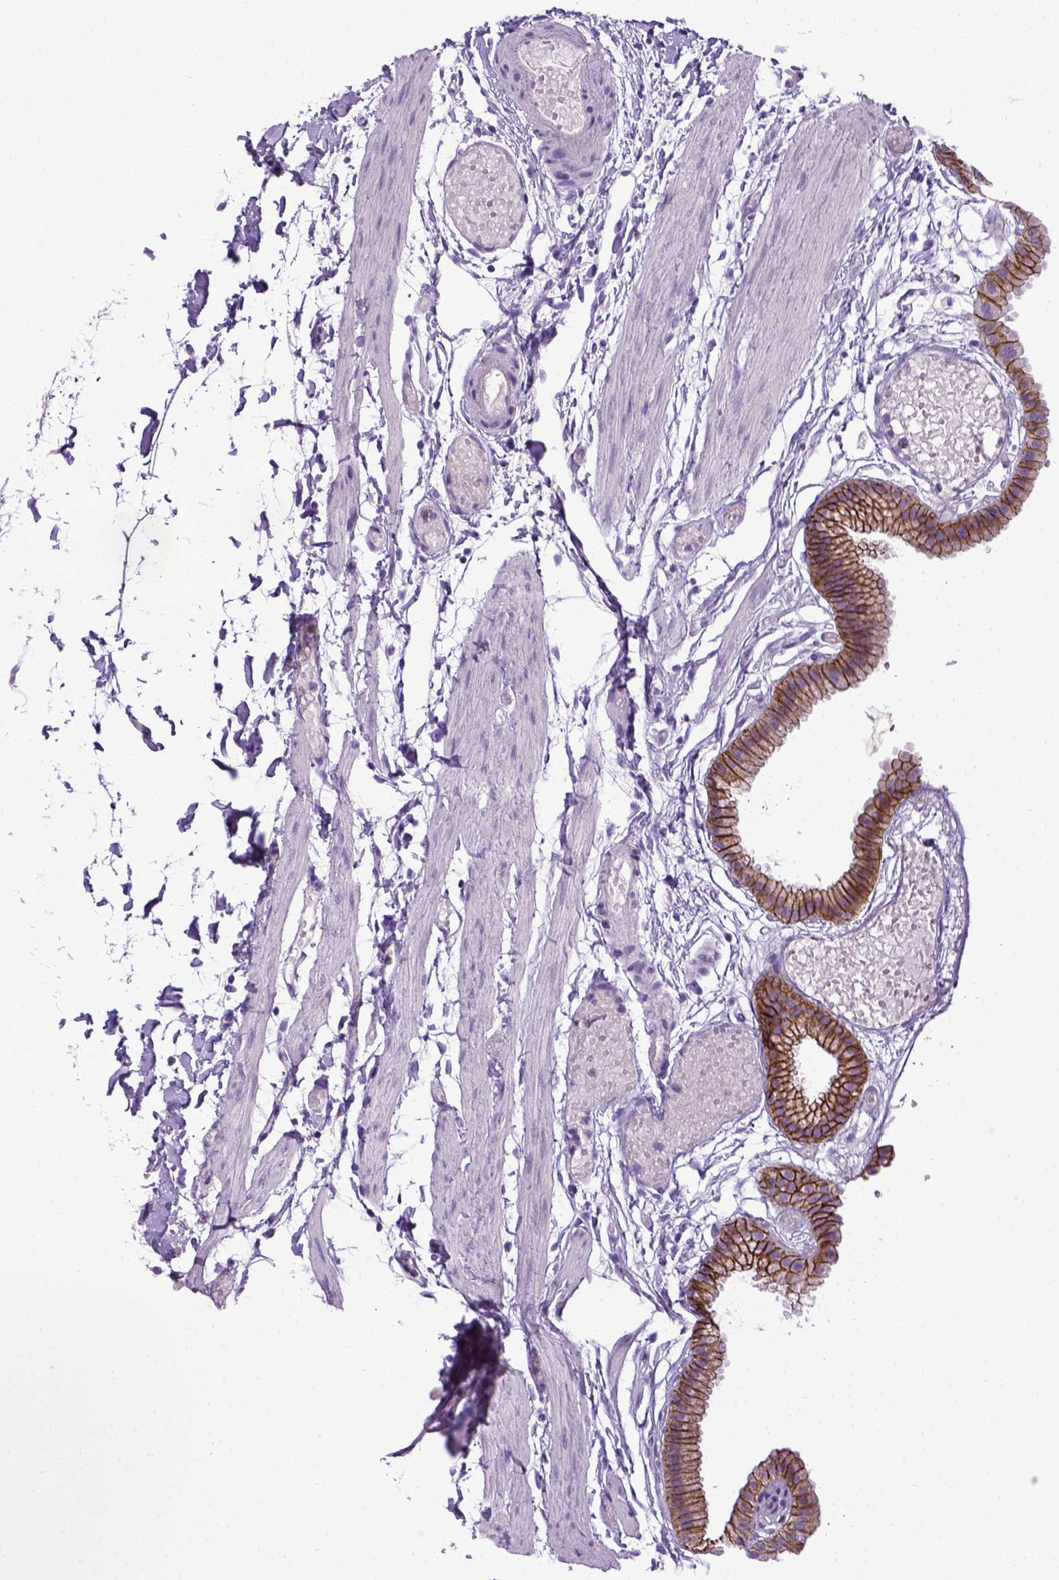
{"staining": {"intensity": "strong", "quantity": ">75%", "location": "cytoplasmic/membranous"}, "tissue": "gallbladder", "cell_type": "Glandular cells", "image_type": "normal", "snomed": [{"axis": "morphology", "description": "Normal tissue, NOS"}, {"axis": "topography", "description": "Gallbladder"}], "caption": "Immunohistochemistry photomicrograph of unremarkable human gallbladder stained for a protein (brown), which shows high levels of strong cytoplasmic/membranous staining in about >75% of glandular cells.", "gene": "CDH1", "patient": {"sex": "female", "age": 45}}